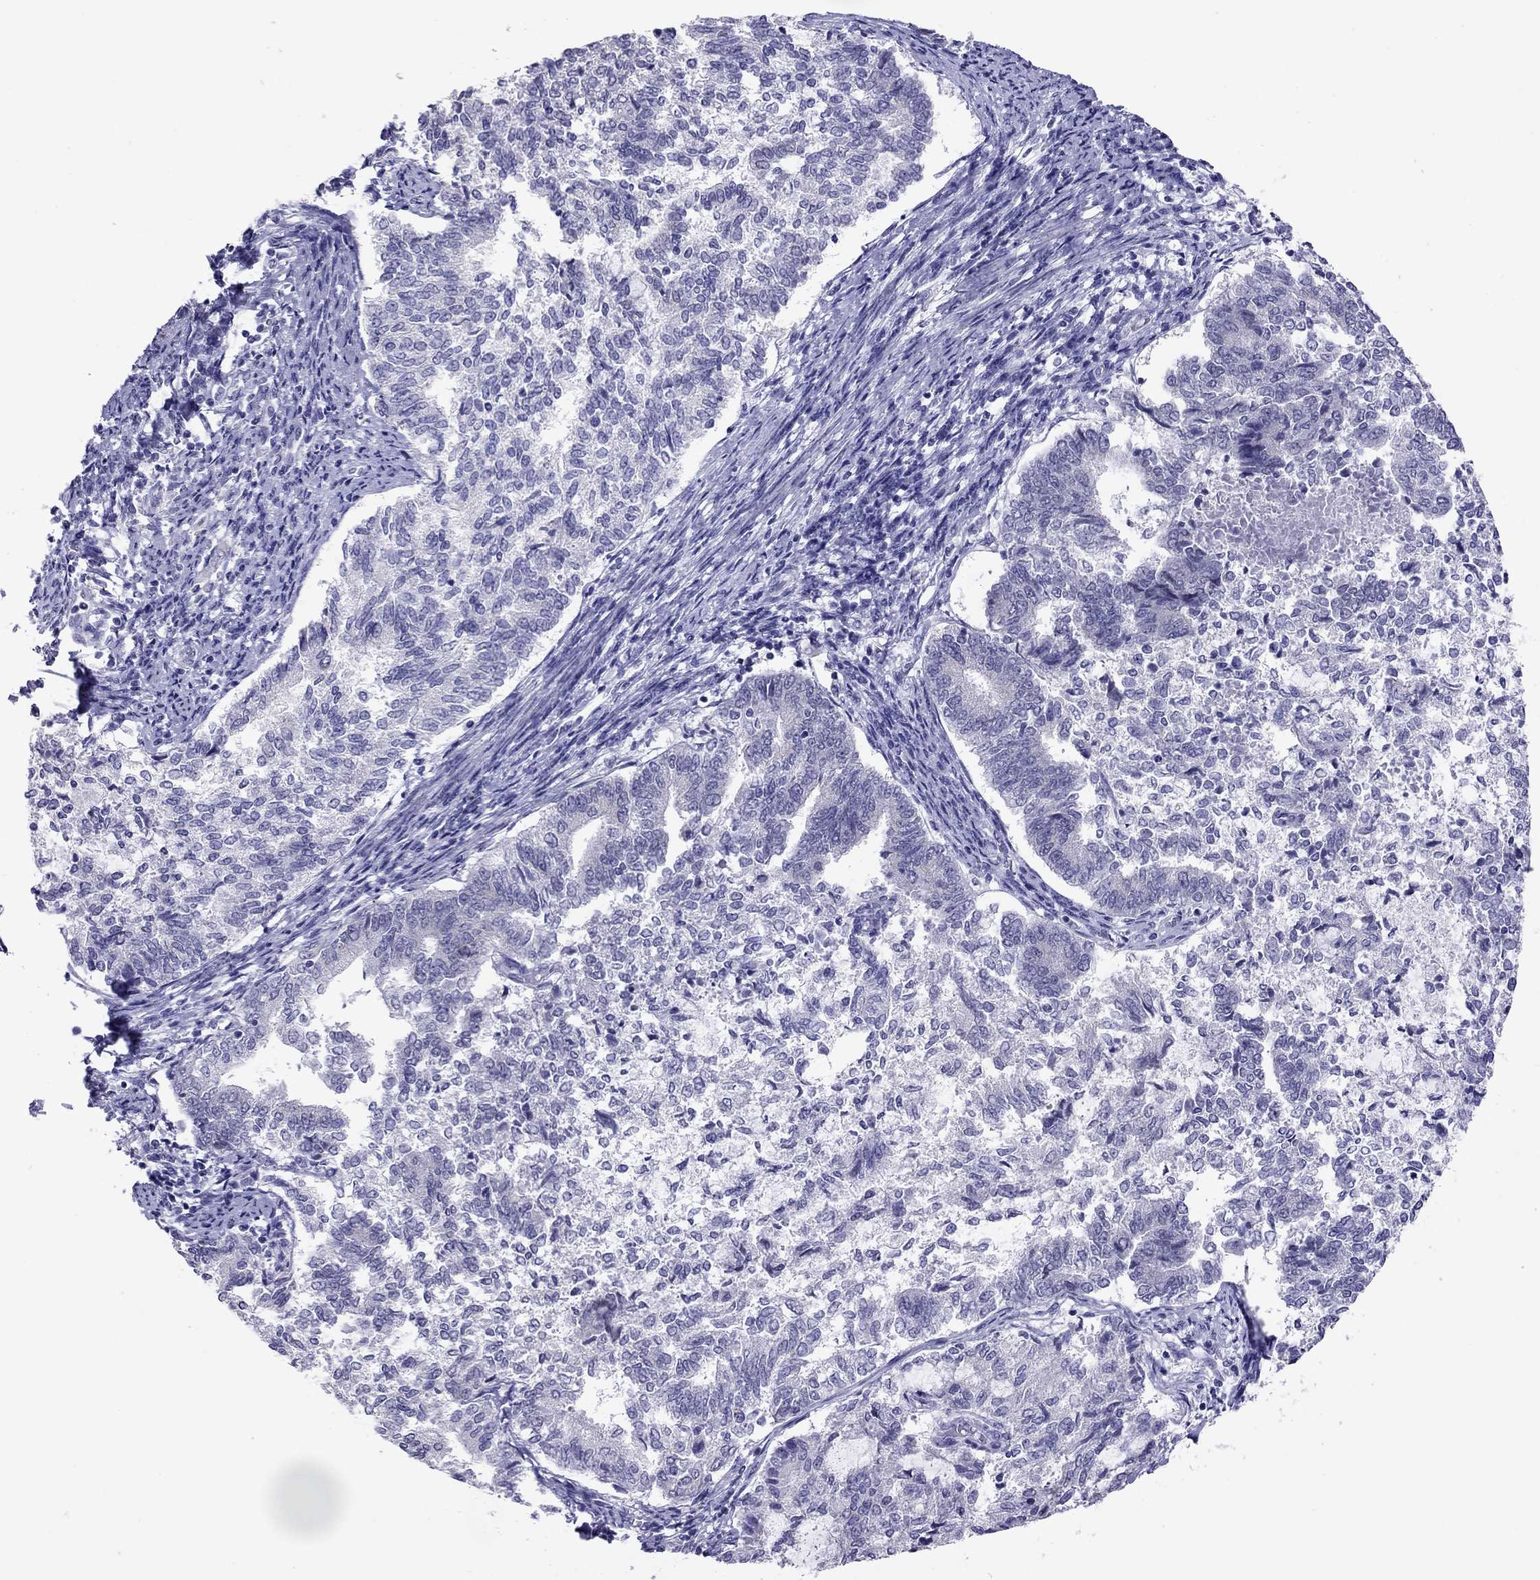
{"staining": {"intensity": "negative", "quantity": "none", "location": "none"}, "tissue": "endometrial cancer", "cell_type": "Tumor cells", "image_type": "cancer", "snomed": [{"axis": "morphology", "description": "Adenocarcinoma, NOS"}, {"axis": "topography", "description": "Endometrium"}], "caption": "Immunohistochemistry (IHC) micrograph of neoplastic tissue: endometrial cancer (adenocarcinoma) stained with DAB (3,3'-diaminobenzidine) shows no significant protein positivity in tumor cells.", "gene": "ARMC12", "patient": {"sex": "female", "age": 65}}